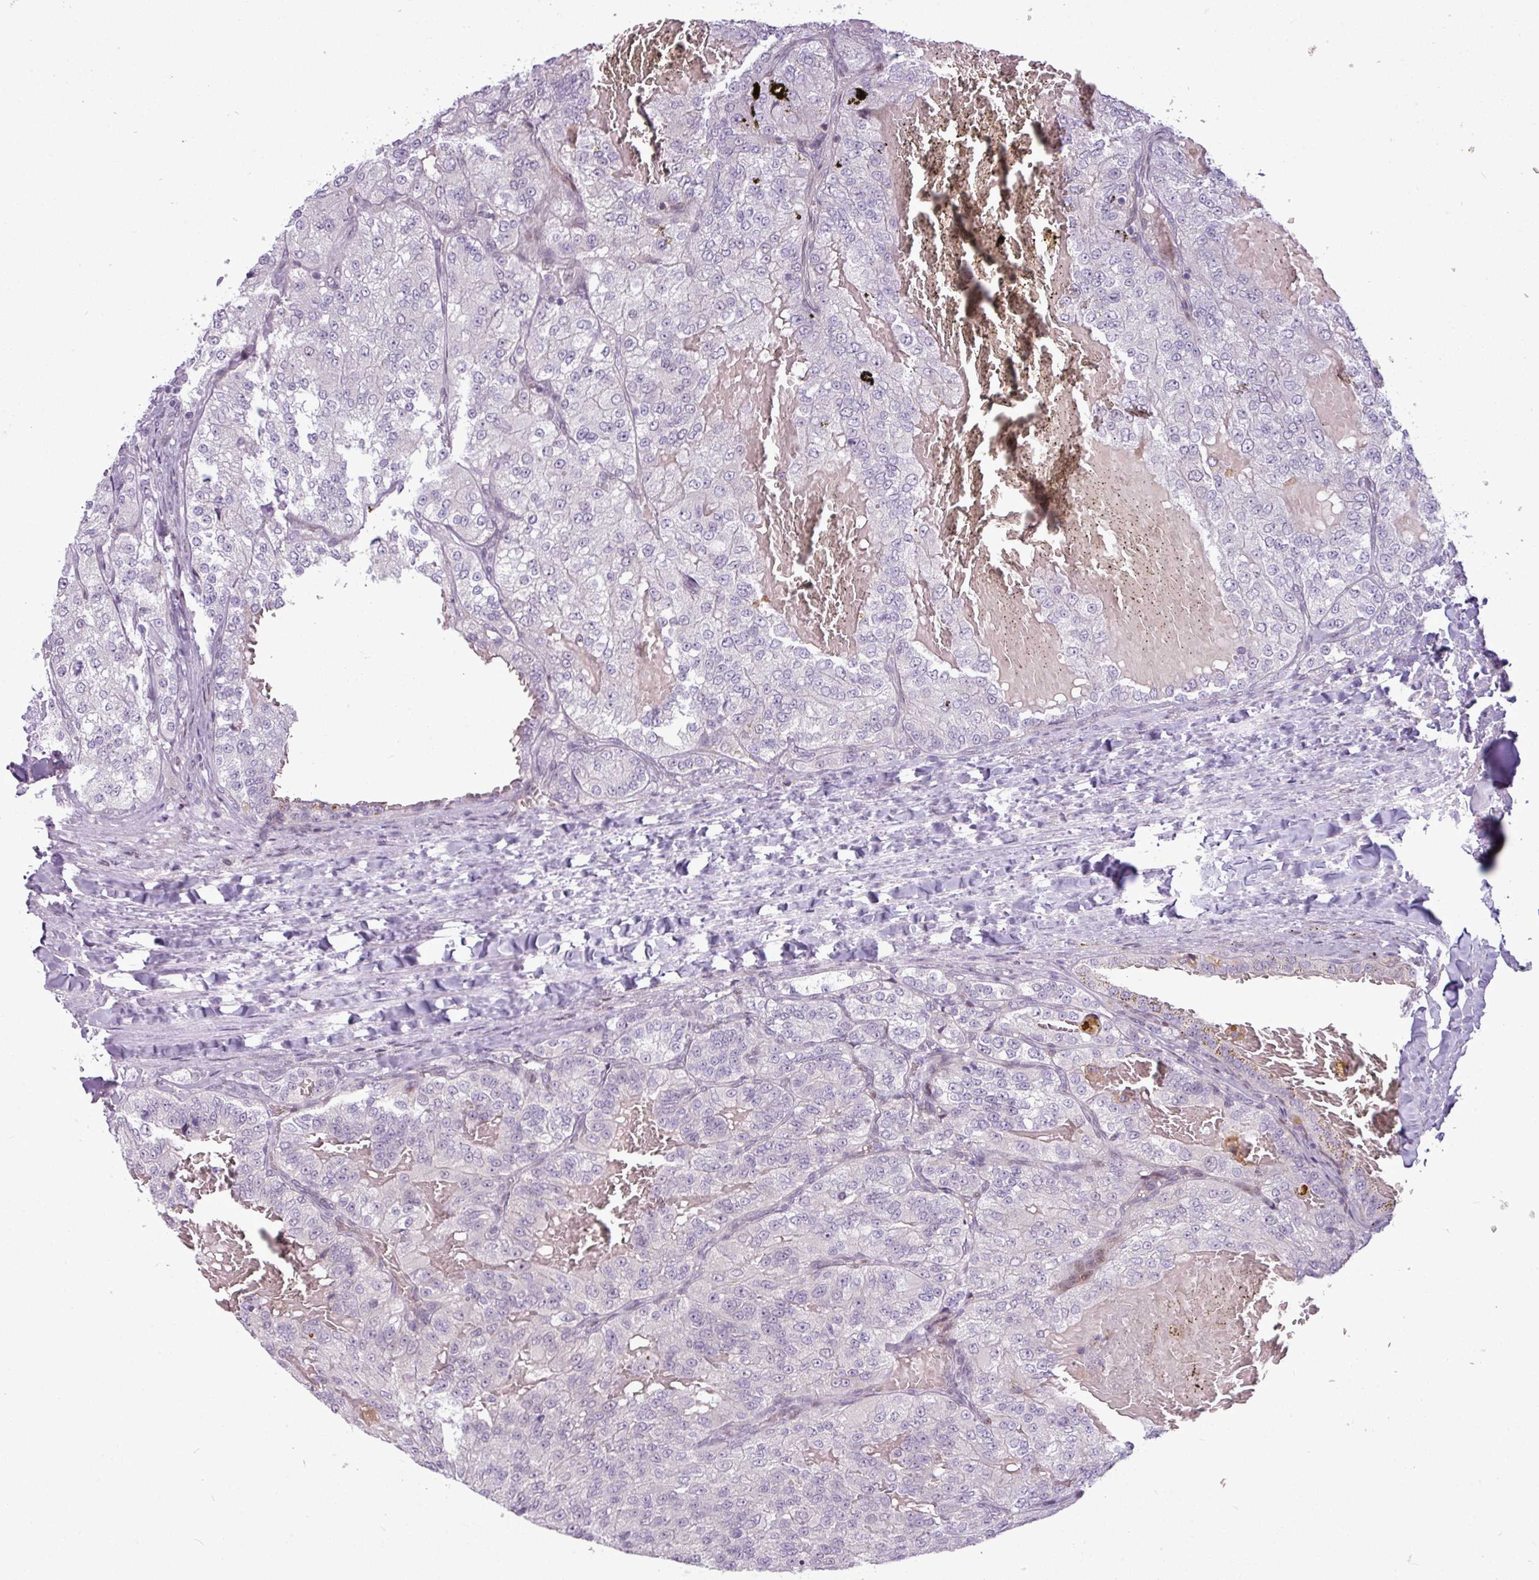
{"staining": {"intensity": "negative", "quantity": "none", "location": "none"}, "tissue": "renal cancer", "cell_type": "Tumor cells", "image_type": "cancer", "snomed": [{"axis": "morphology", "description": "Adenocarcinoma, NOS"}, {"axis": "topography", "description": "Kidney"}], "caption": "Tumor cells show no significant protein expression in adenocarcinoma (renal).", "gene": "SLC66A2", "patient": {"sex": "female", "age": 63}}